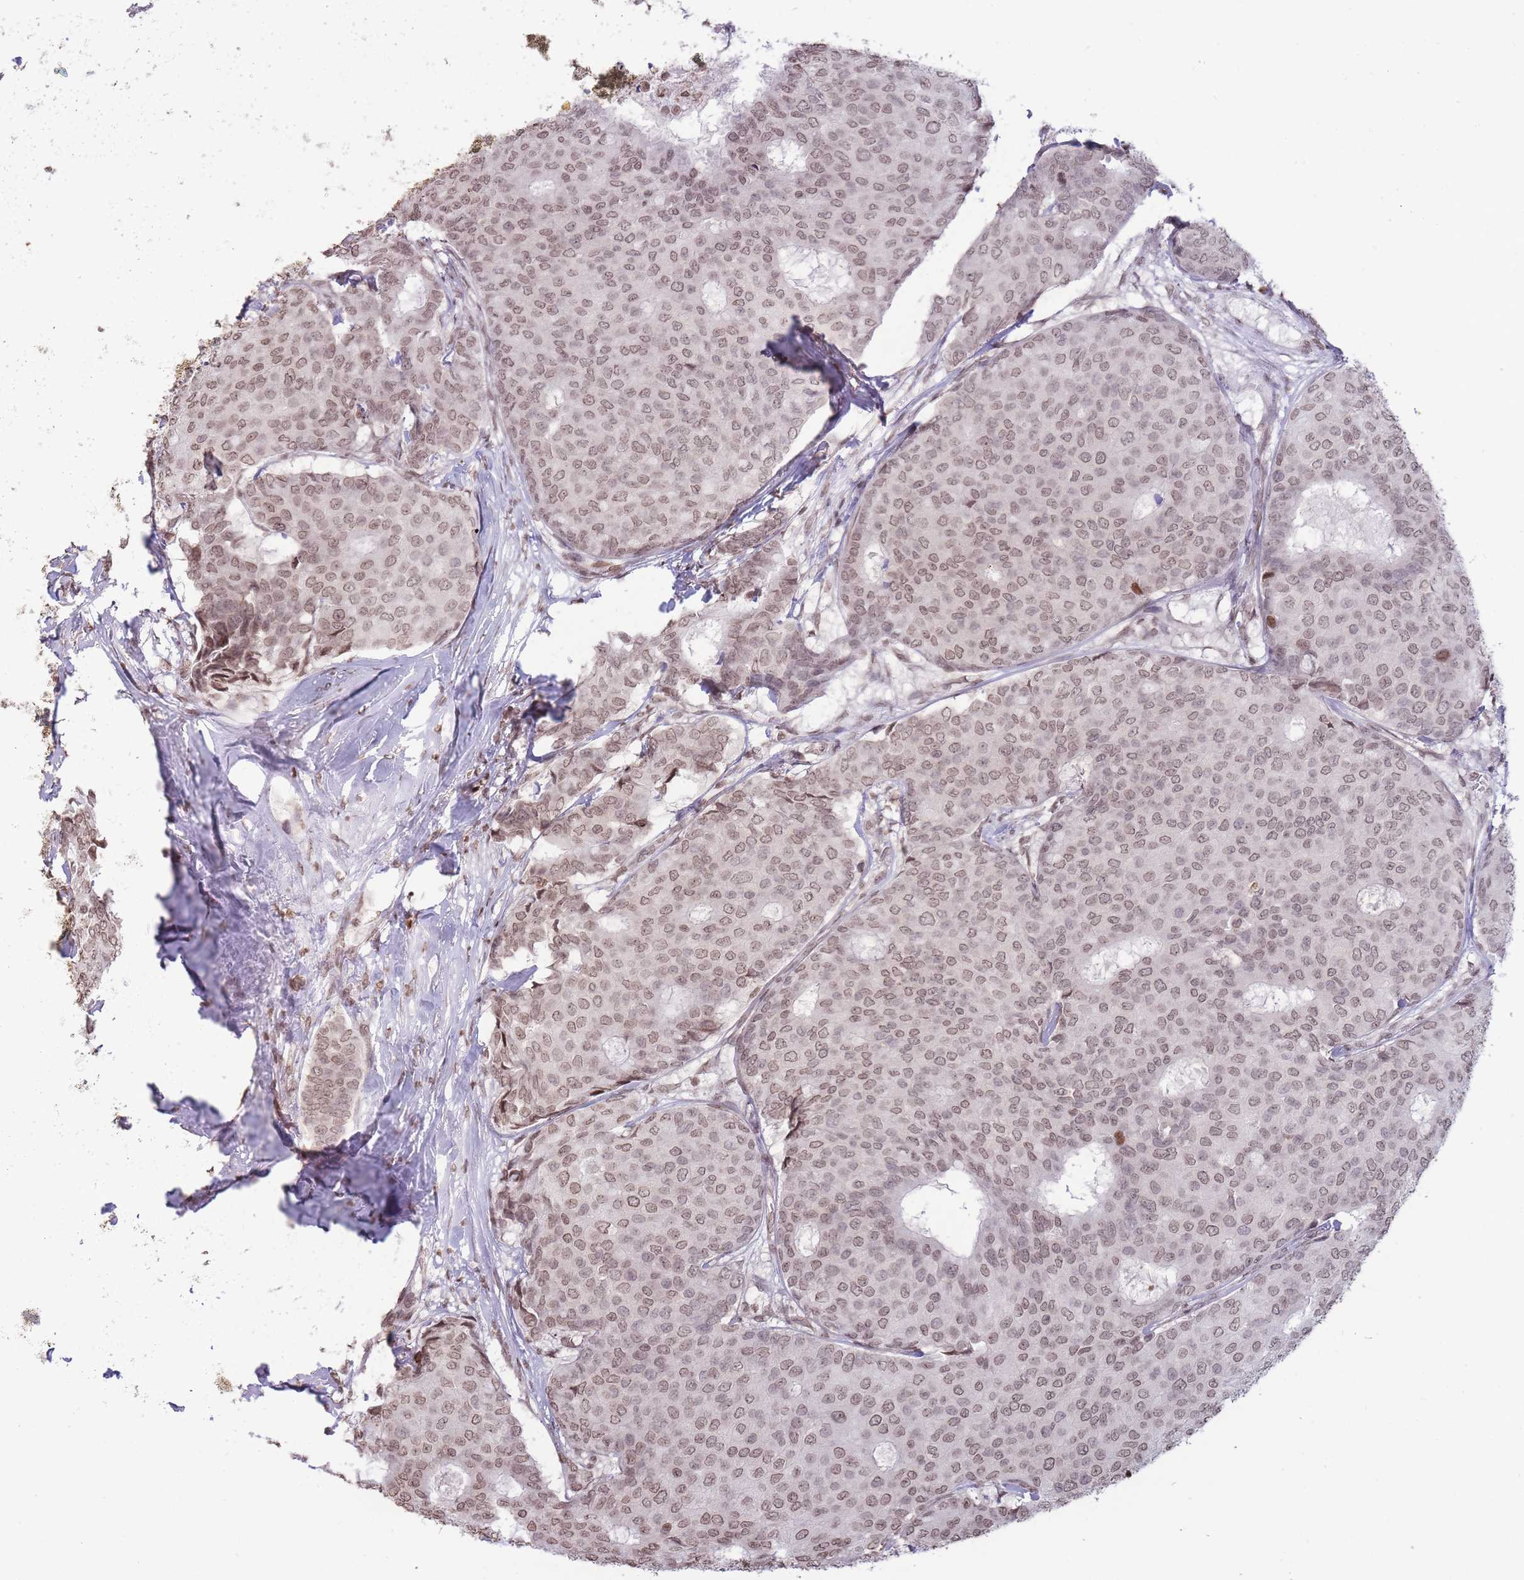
{"staining": {"intensity": "moderate", "quantity": ">75%", "location": "nuclear"}, "tissue": "breast cancer", "cell_type": "Tumor cells", "image_type": "cancer", "snomed": [{"axis": "morphology", "description": "Duct carcinoma"}, {"axis": "topography", "description": "Breast"}], "caption": "Immunohistochemical staining of human breast infiltrating ductal carcinoma demonstrates medium levels of moderate nuclear protein staining in approximately >75% of tumor cells.", "gene": "SHISAL1", "patient": {"sex": "female", "age": 75}}